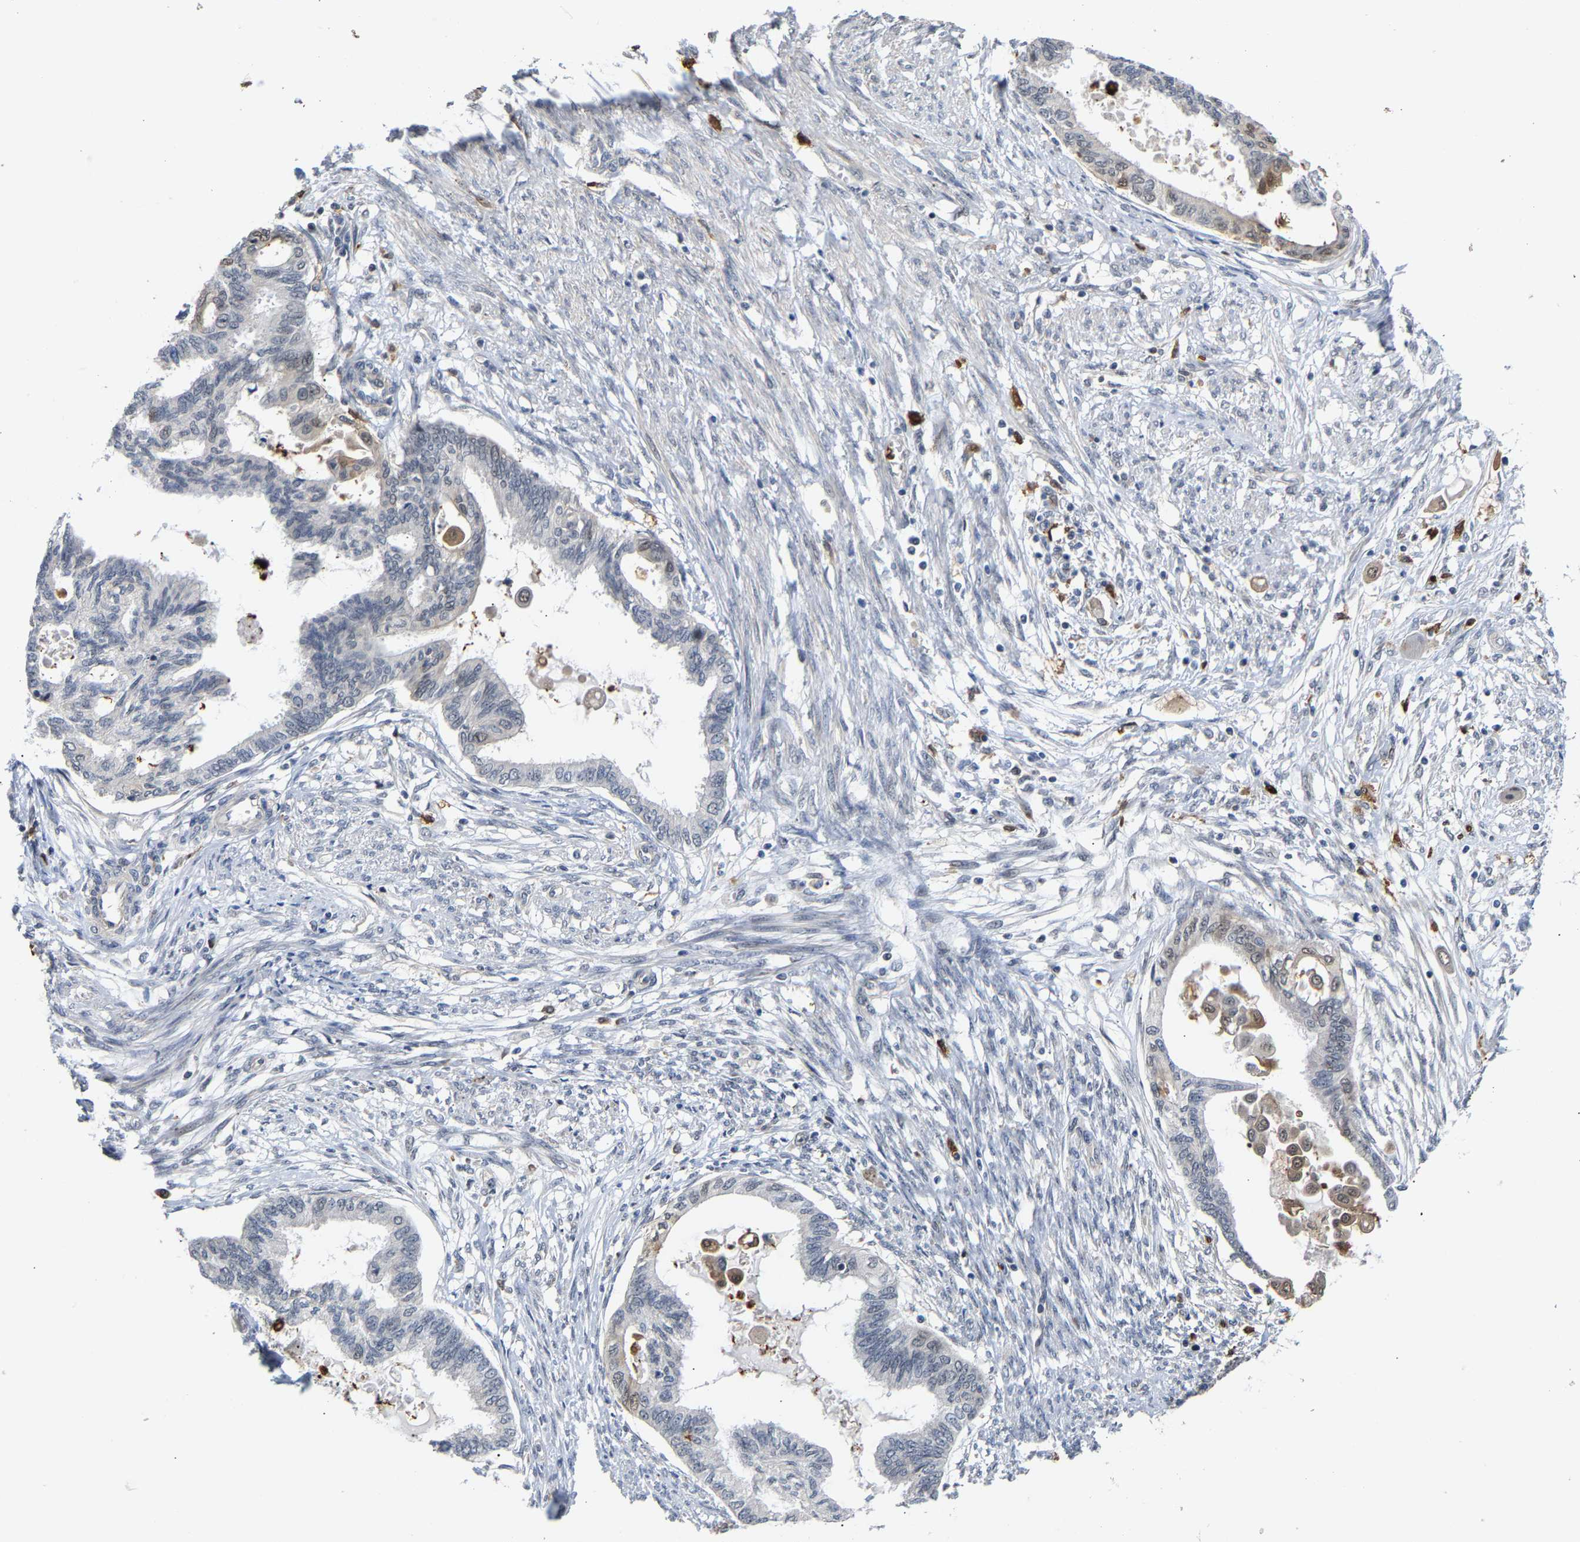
{"staining": {"intensity": "negative", "quantity": "none", "location": "none"}, "tissue": "cervical cancer", "cell_type": "Tumor cells", "image_type": "cancer", "snomed": [{"axis": "morphology", "description": "Normal tissue, NOS"}, {"axis": "morphology", "description": "Adenocarcinoma, NOS"}, {"axis": "topography", "description": "Cervix"}, {"axis": "topography", "description": "Endometrium"}], "caption": "Photomicrograph shows no protein staining in tumor cells of cervical cancer (adenocarcinoma) tissue.", "gene": "TDRD7", "patient": {"sex": "female", "age": 86}}